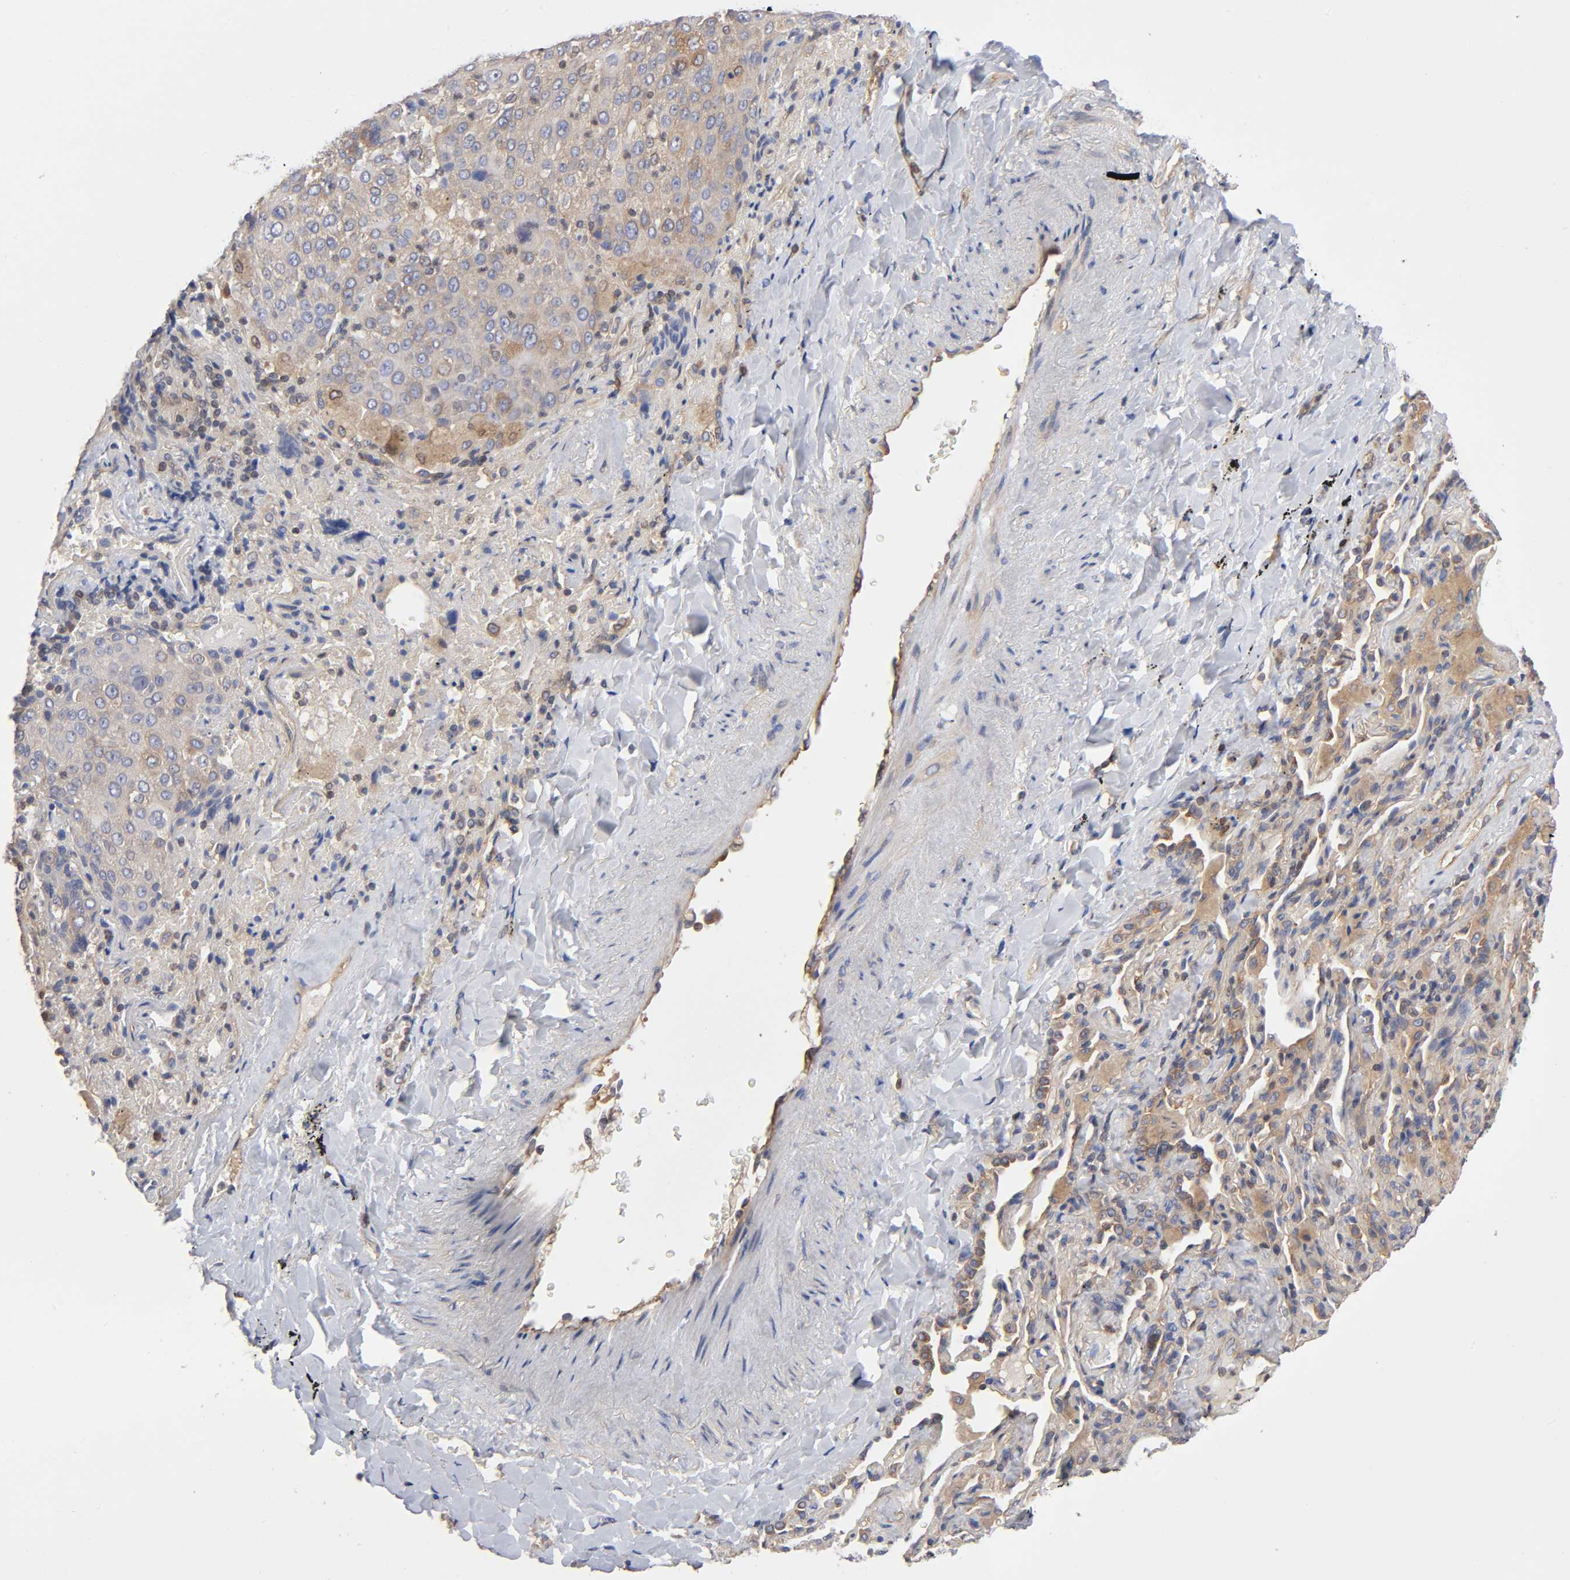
{"staining": {"intensity": "weak", "quantity": "25%-75%", "location": "cytoplasmic/membranous"}, "tissue": "lung cancer", "cell_type": "Tumor cells", "image_type": "cancer", "snomed": [{"axis": "morphology", "description": "Squamous cell carcinoma, NOS"}, {"axis": "topography", "description": "Lung"}], "caption": "Squamous cell carcinoma (lung) tissue displays weak cytoplasmic/membranous positivity in about 25%-75% of tumor cells, visualized by immunohistochemistry. Using DAB (3,3'-diaminobenzidine) (brown) and hematoxylin (blue) stains, captured at high magnification using brightfield microscopy.", "gene": "STRN3", "patient": {"sex": "male", "age": 54}}